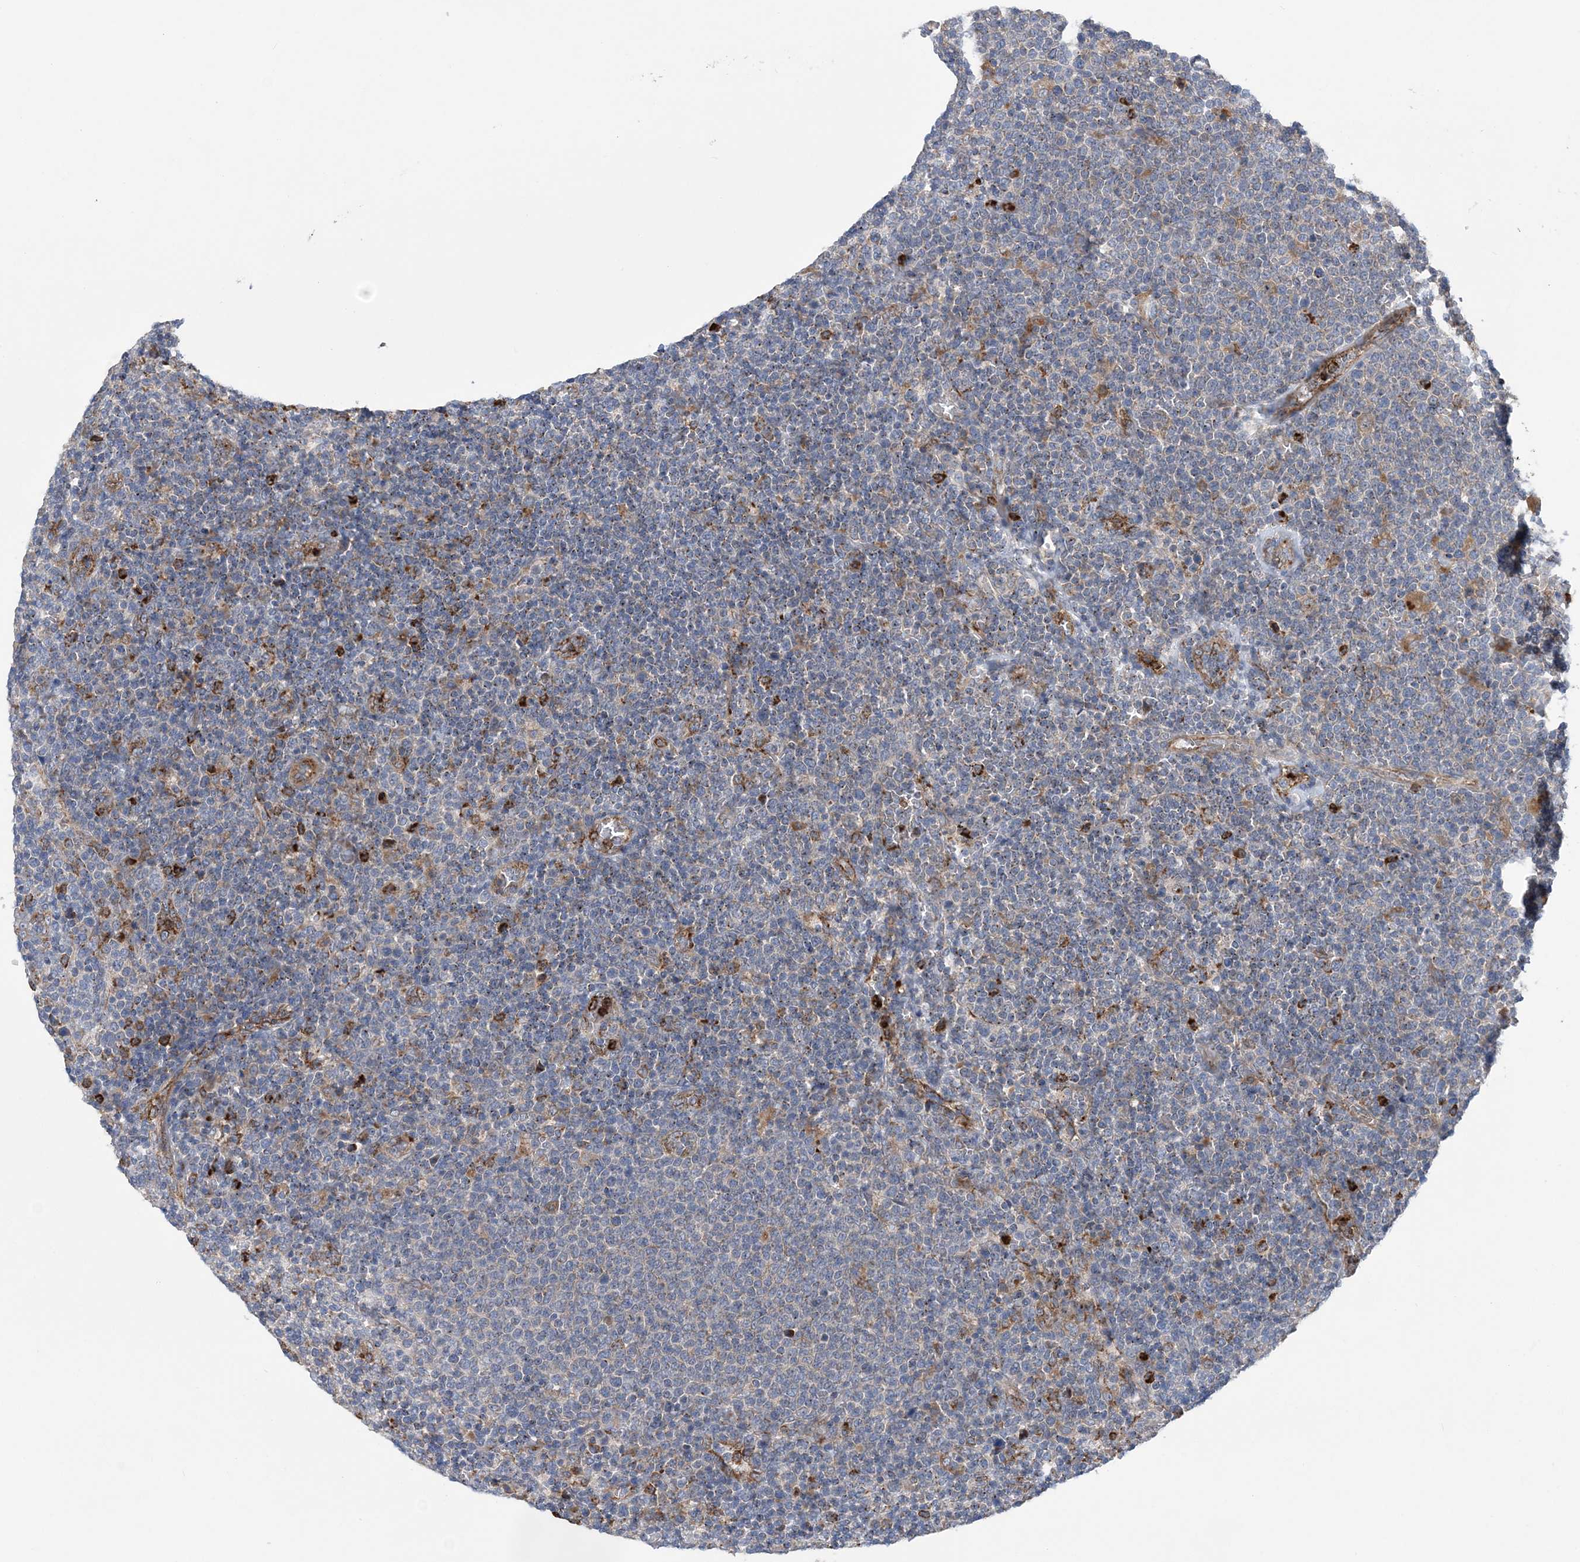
{"staining": {"intensity": "negative", "quantity": "none", "location": "none"}, "tissue": "lymphoma", "cell_type": "Tumor cells", "image_type": "cancer", "snomed": [{"axis": "morphology", "description": "Malignant lymphoma, non-Hodgkin's type, High grade"}, {"axis": "topography", "description": "Lymph node"}], "caption": "Immunohistochemical staining of high-grade malignant lymphoma, non-Hodgkin's type exhibits no significant expression in tumor cells.", "gene": "PTTG1IP", "patient": {"sex": "male", "age": 61}}